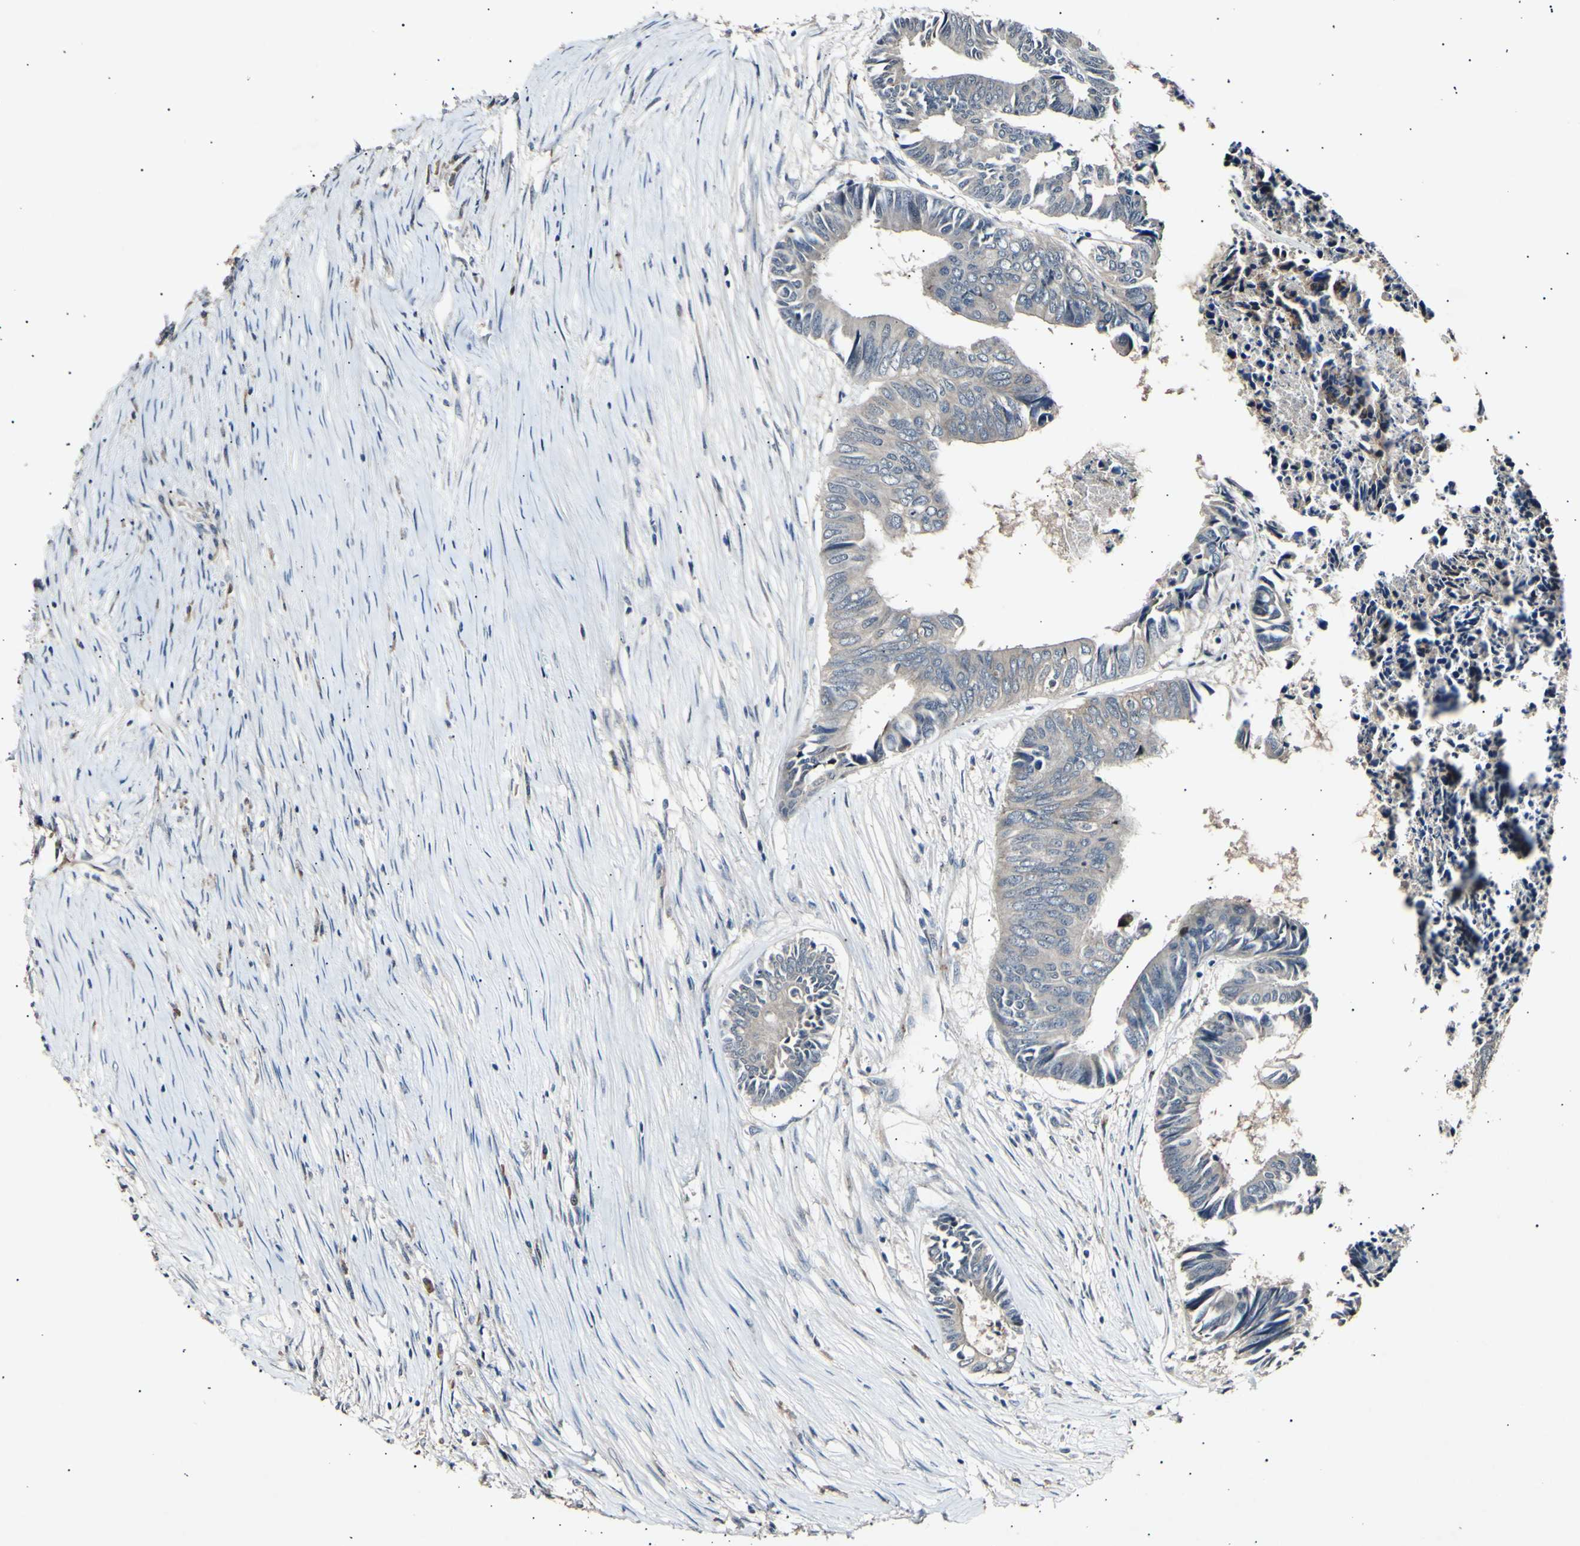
{"staining": {"intensity": "weak", "quantity": "<25%", "location": "cytoplasmic/membranous"}, "tissue": "colorectal cancer", "cell_type": "Tumor cells", "image_type": "cancer", "snomed": [{"axis": "morphology", "description": "Adenocarcinoma, NOS"}, {"axis": "topography", "description": "Rectum"}], "caption": "Immunohistochemical staining of human colorectal cancer (adenocarcinoma) exhibits no significant positivity in tumor cells.", "gene": "ADCY3", "patient": {"sex": "male", "age": 63}}